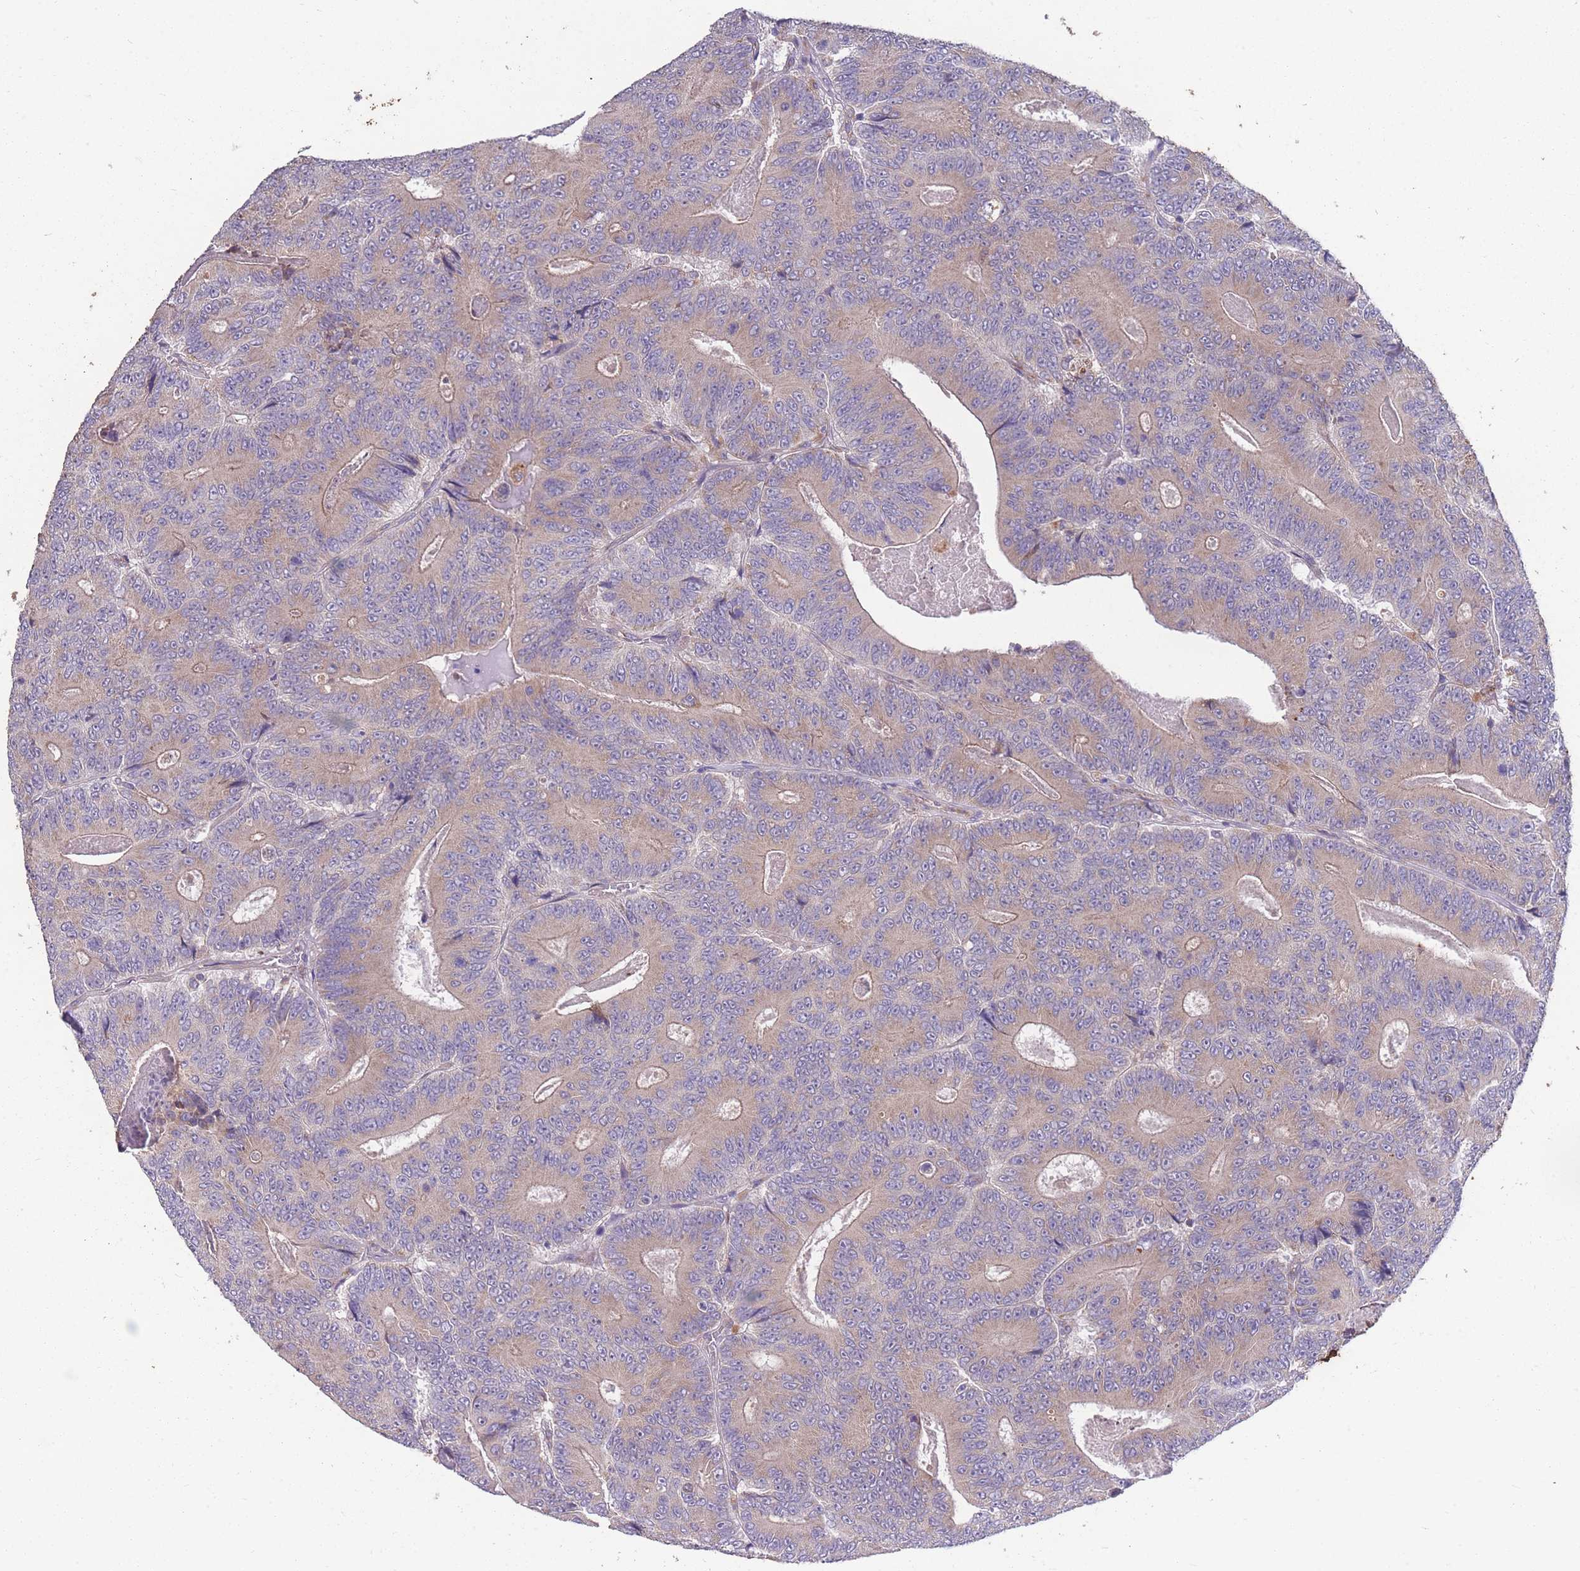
{"staining": {"intensity": "weak", "quantity": ">75%", "location": "cytoplasmic/membranous"}, "tissue": "colorectal cancer", "cell_type": "Tumor cells", "image_type": "cancer", "snomed": [{"axis": "morphology", "description": "Adenocarcinoma, NOS"}, {"axis": "topography", "description": "Colon"}], "caption": "Brown immunohistochemical staining in adenocarcinoma (colorectal) demonstrates weak cytoplasmic/membranous positivity in approximately >75% of tumor cells.", "gene": "STIM2", "patient": {"sex": "male", "age": 83}}